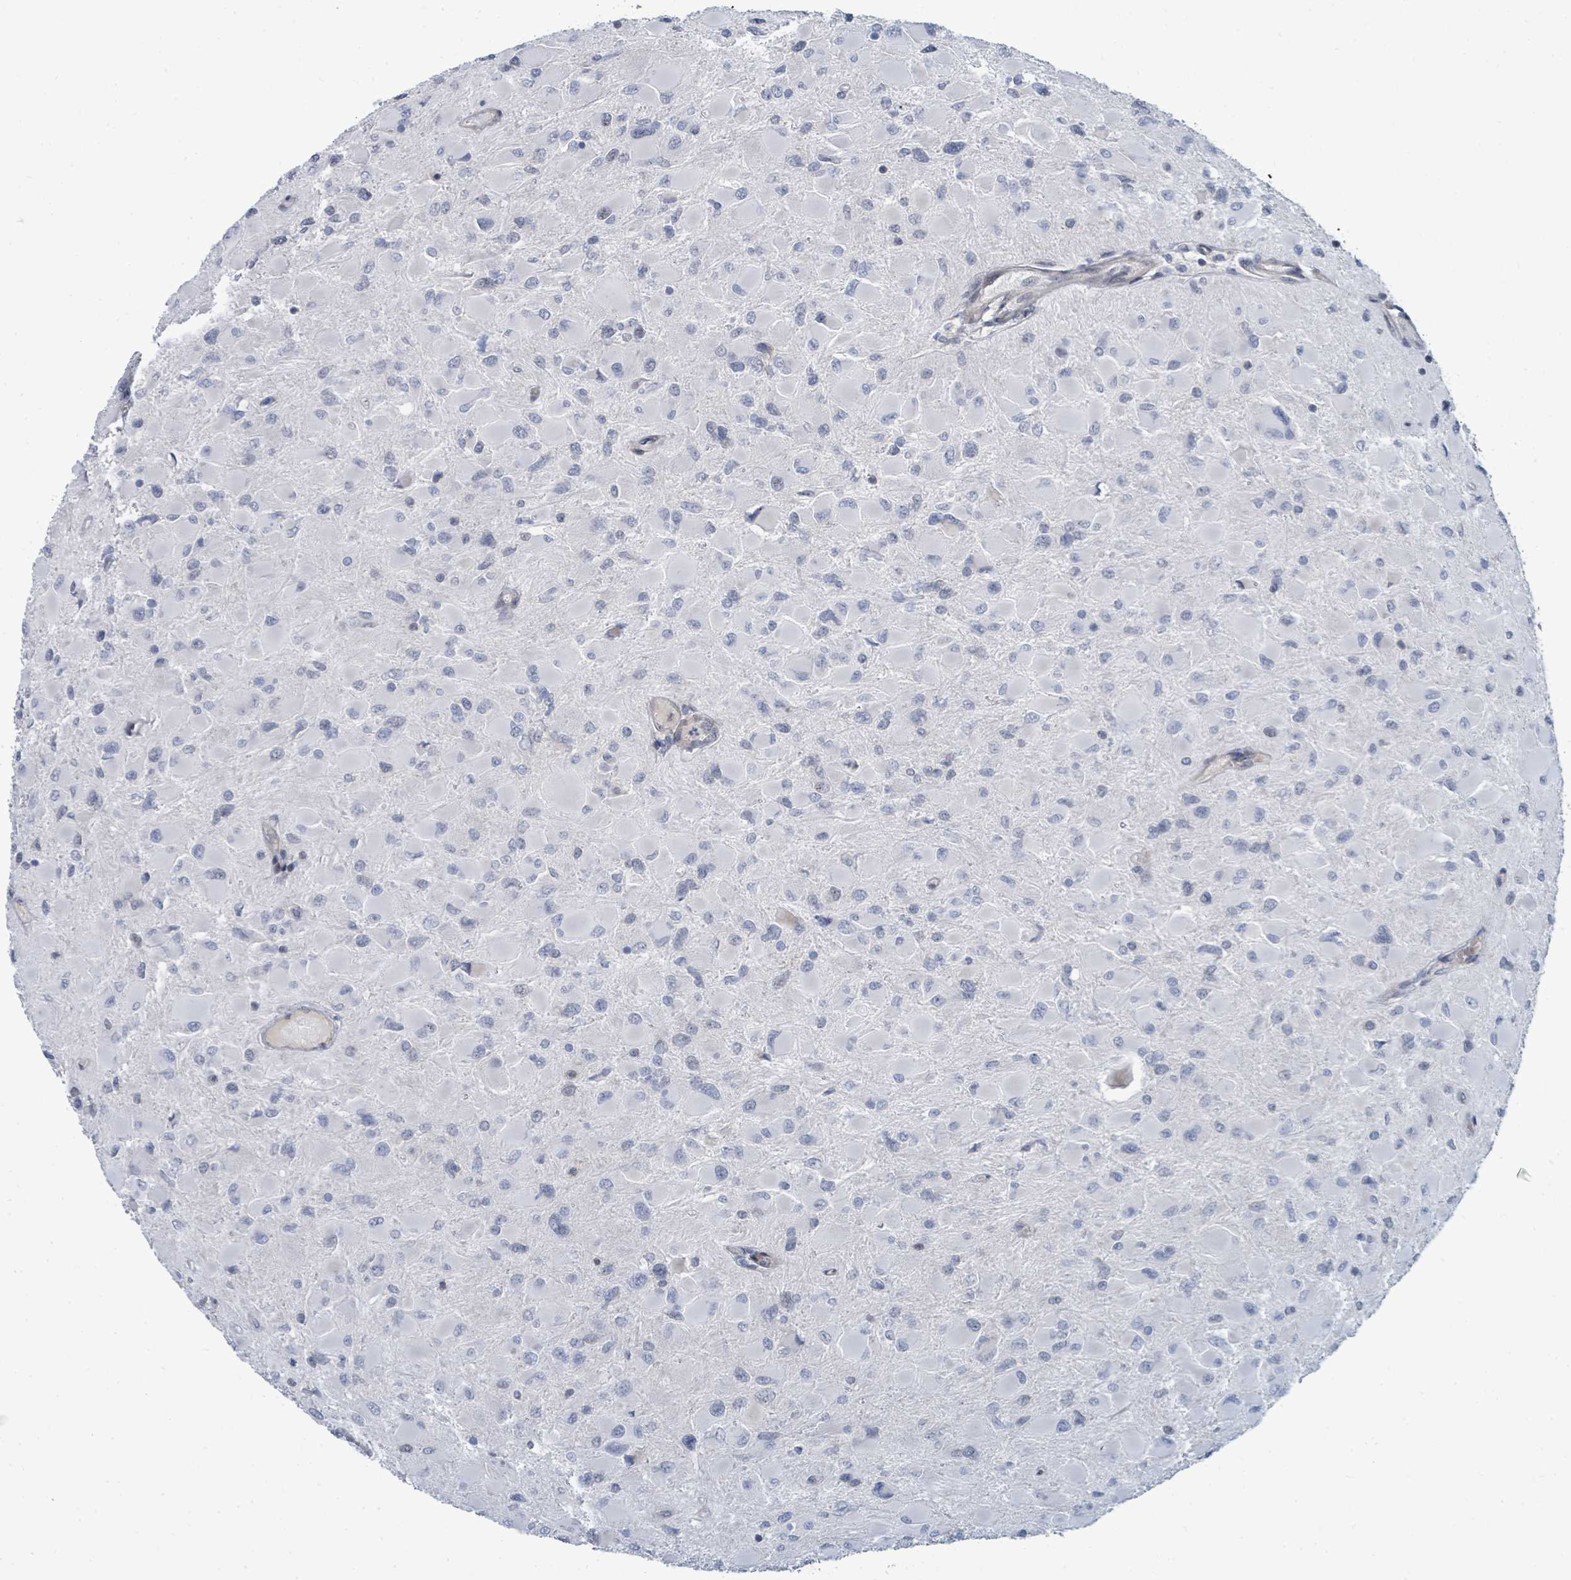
{"staining": {"intensity": "negative", "quantity": "none", "location": "none"}, "tissue": "glioma", "cell_type": "Tumor cells", "image_type": "cancer", "snomed": [{"axis": "morphology", "description": "Glioma, malignant, High grade"}, {"axis": "topography", "description": "Cerebral cortex"}], "caption": "DAB (3,3'-diaminobenzidine) immunohistochemical staining of human glioma demonstrates no significant staining in tumor cells.", "gene": "SUMO4", "patient": {"sex": "female", "age": 36}}